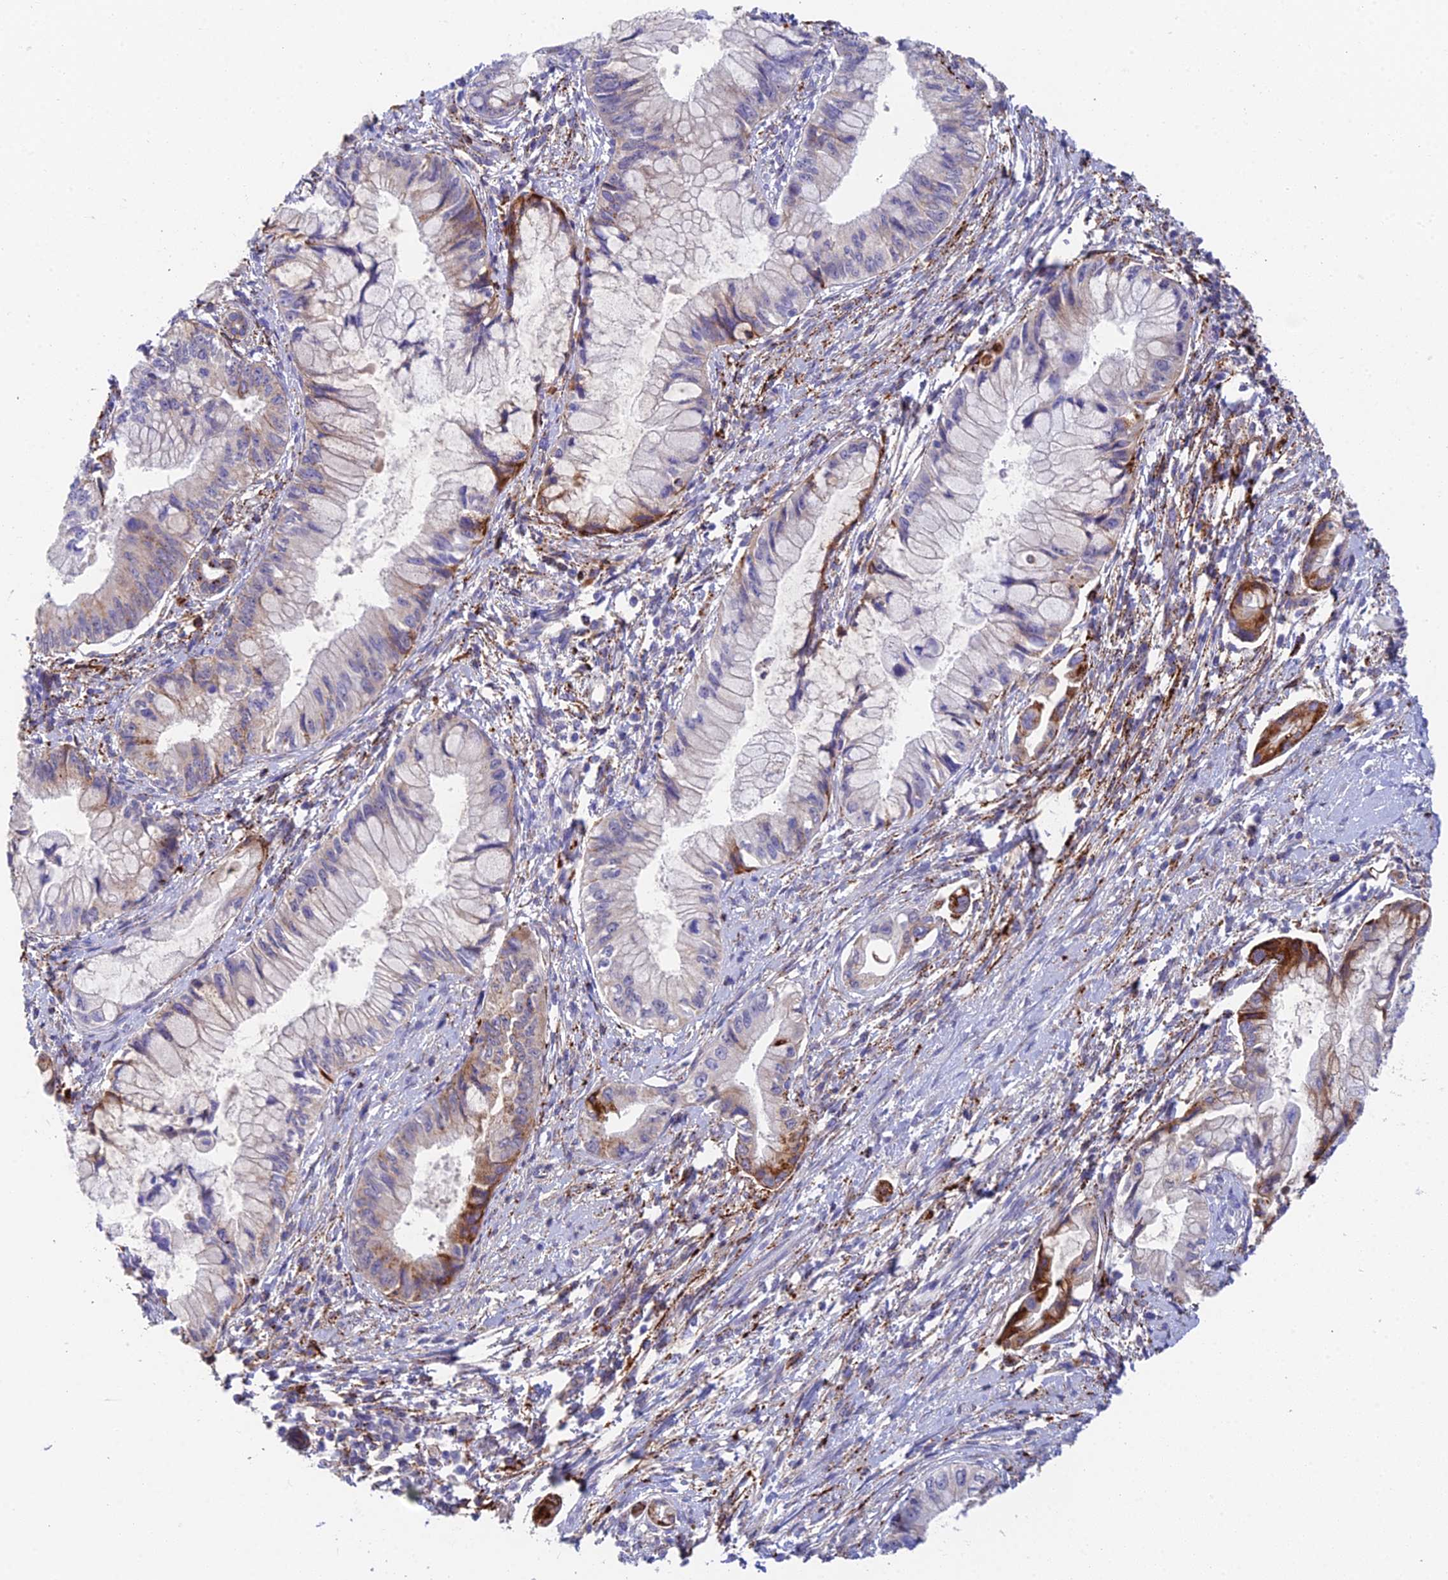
{"staining": {"intensity": "moderate", "quantity": "<25%", "location": "cytoplasmic/membranous"}, "tissue": "pancreatic cancer", "cell_type": "Tumor cells", "image_type": "cancer", "snomed": [{"axis": "morphology", "description": "Adenocarcinoma, NOS"}, {"axis": "topography", "description": "Pancreas"}], "caption": "IHC image of neoplastic tissue: pancreatic adenocarcinoma stained using immunohistochemistry exhibits low levels of moderate protein expression localized specifically in the cytoplasmic/membranous of tumor cells, appearing as a cytoplasmic/membranous brown color.", "gene": "ADAMTS13", "patient": {"sex": "male", "age": 48}}